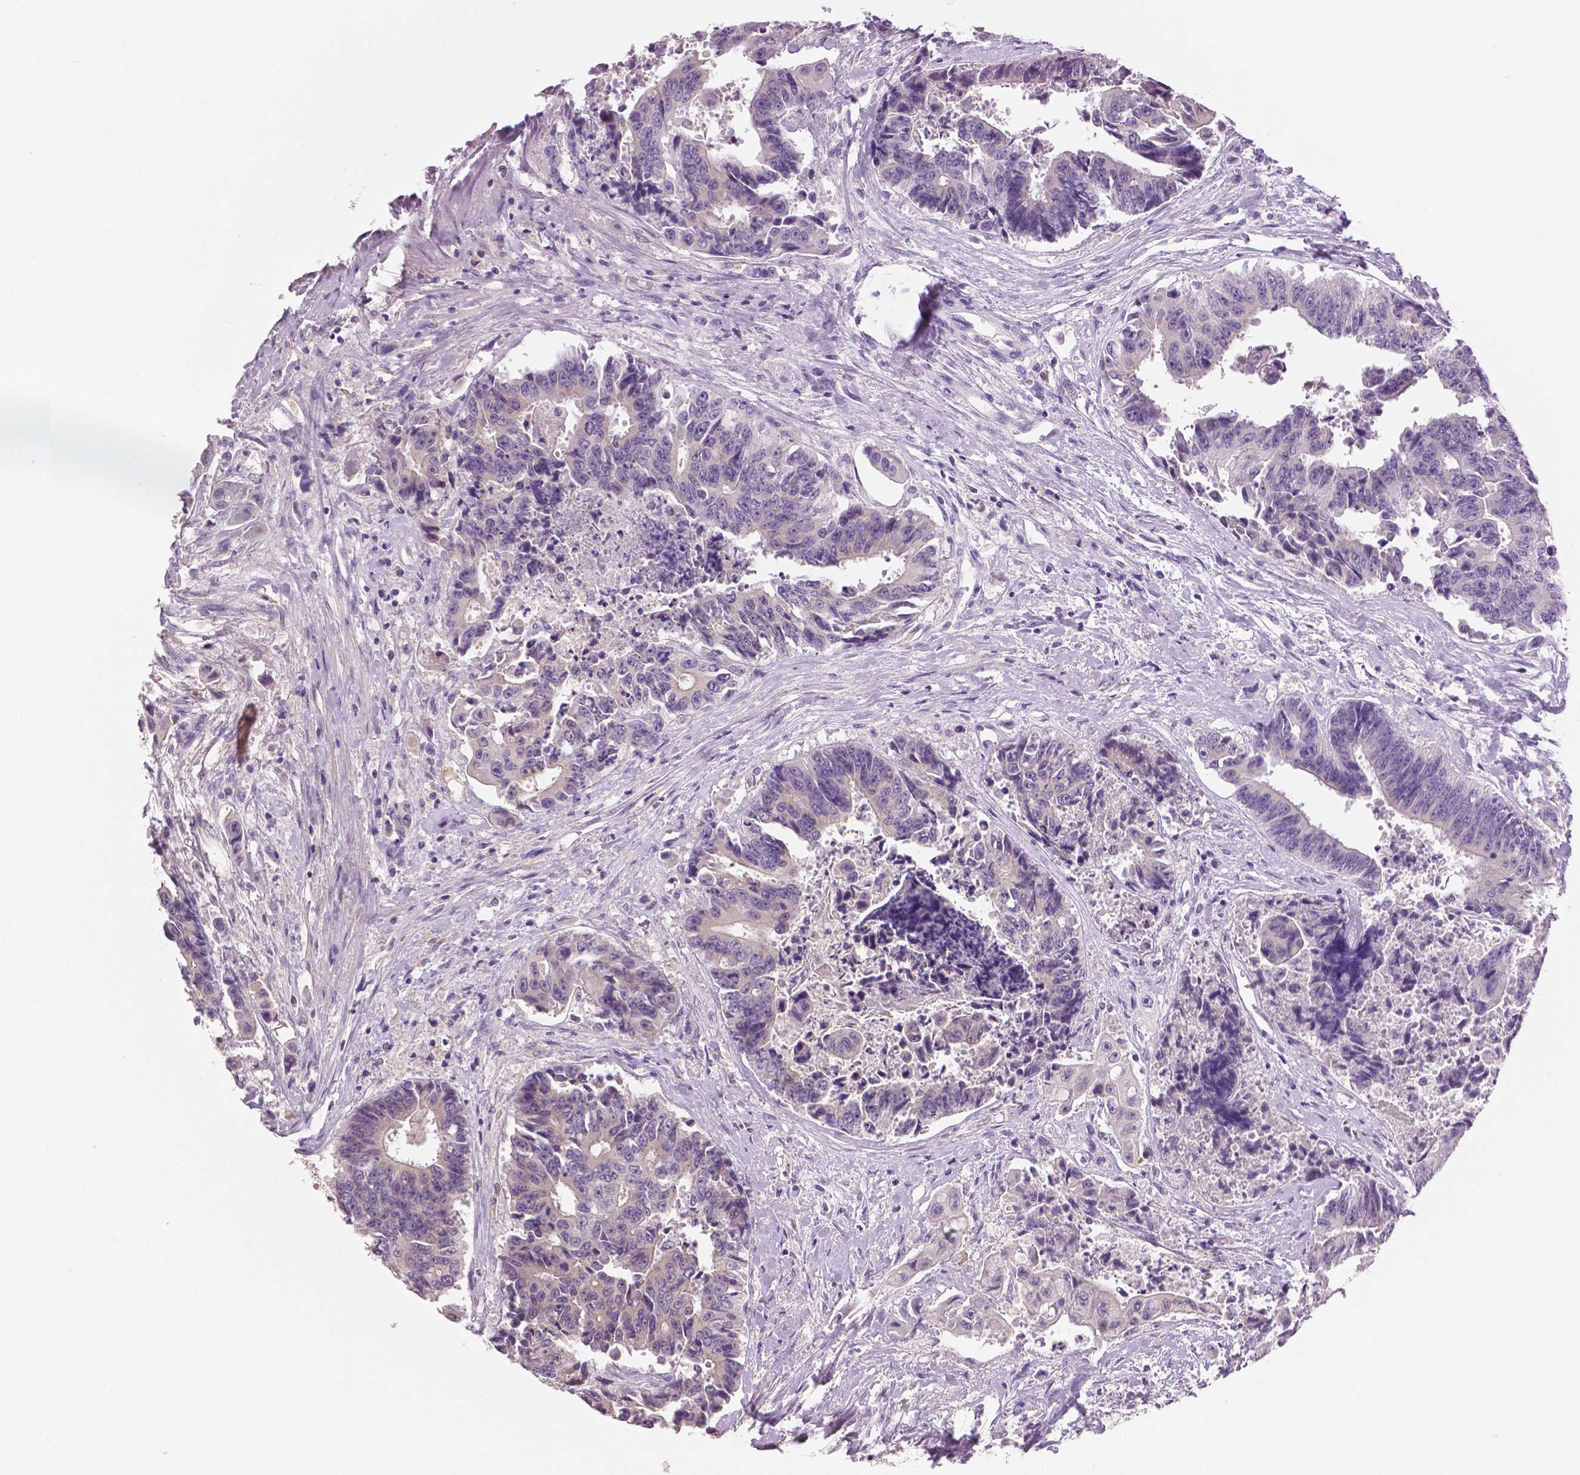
{"staining": {"intensity": "weak", "quantity": "<25%", "location": "cytoplasmic/membranous"}, "tissue": "colorectal cancer", "cell_type": "Tumor cells", "image_type": "cancer", "snomed": [{"axis": "morphology", "description": "Adenocarcinoma, NOS"}, {"axis": "topography", "description": "Rectum"}], "caption": "Immunohistochemical staining of human colorectal cancer (adenocarcinoma) demonstrates no significant positivity in tumor cells.", "gene": "DNAH12", "patient": {"sex": "male", "age": 54}}